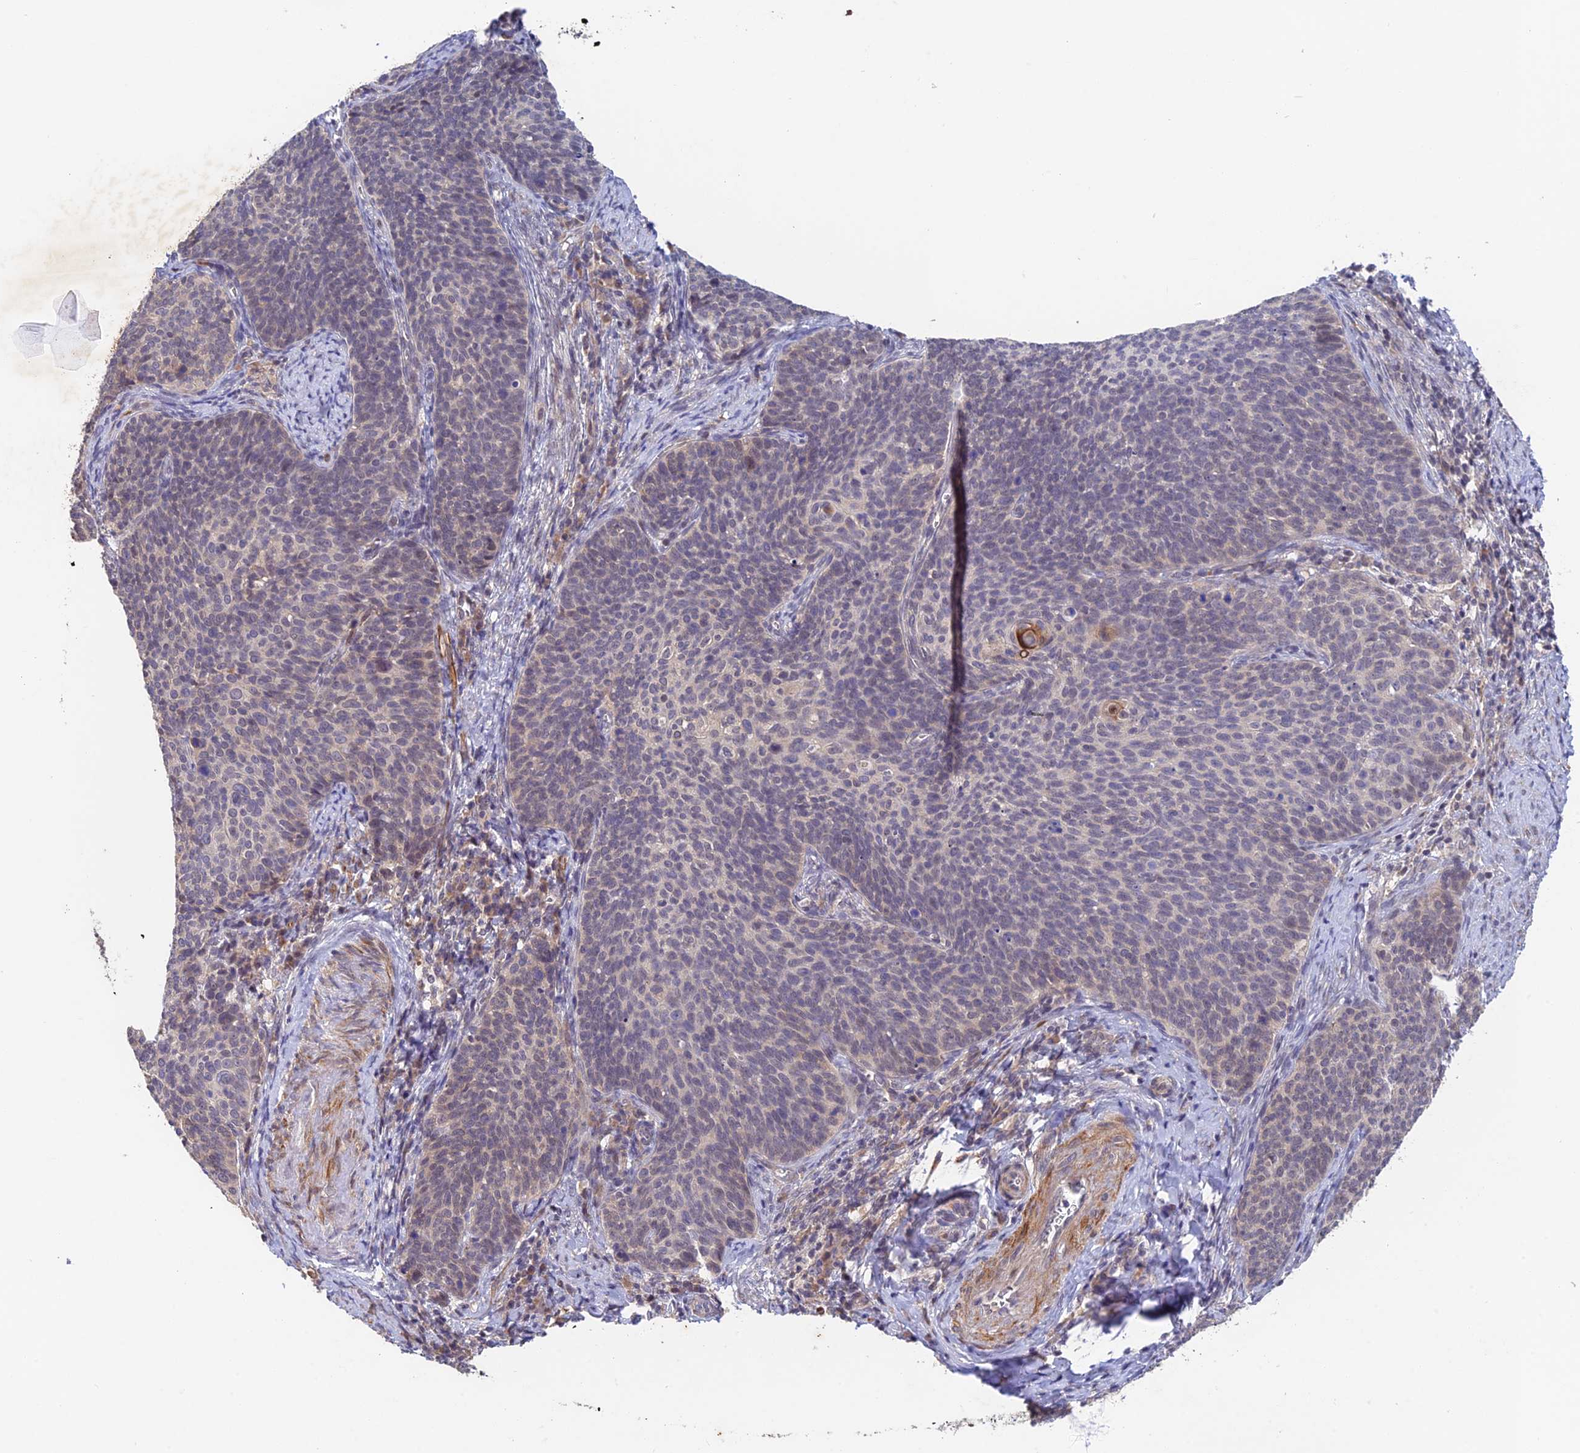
{"staining": {"intensity": "negative", "quantity": "none", "location": "none"}, "tissue": "cervical cancer", "cell_type": "Tumor cells", "image_type": "cancer", "snomed": [{"axis": "morphology", "description": "Normal tissue, NOS"}, {"axis": "morphology", "description": "Squamous cell carcinoma, NOS"}, {"axis": "topography", "description": "Cervix"}], "caption": "Tumor cells are negative for protein expression in human cervical cancer. The staining is performed using DAB brown chromogen with nuclei counter-stained in using hematoxylin.", "gene": "CWH43", "patient": {"sex": "female", "age": 39}}